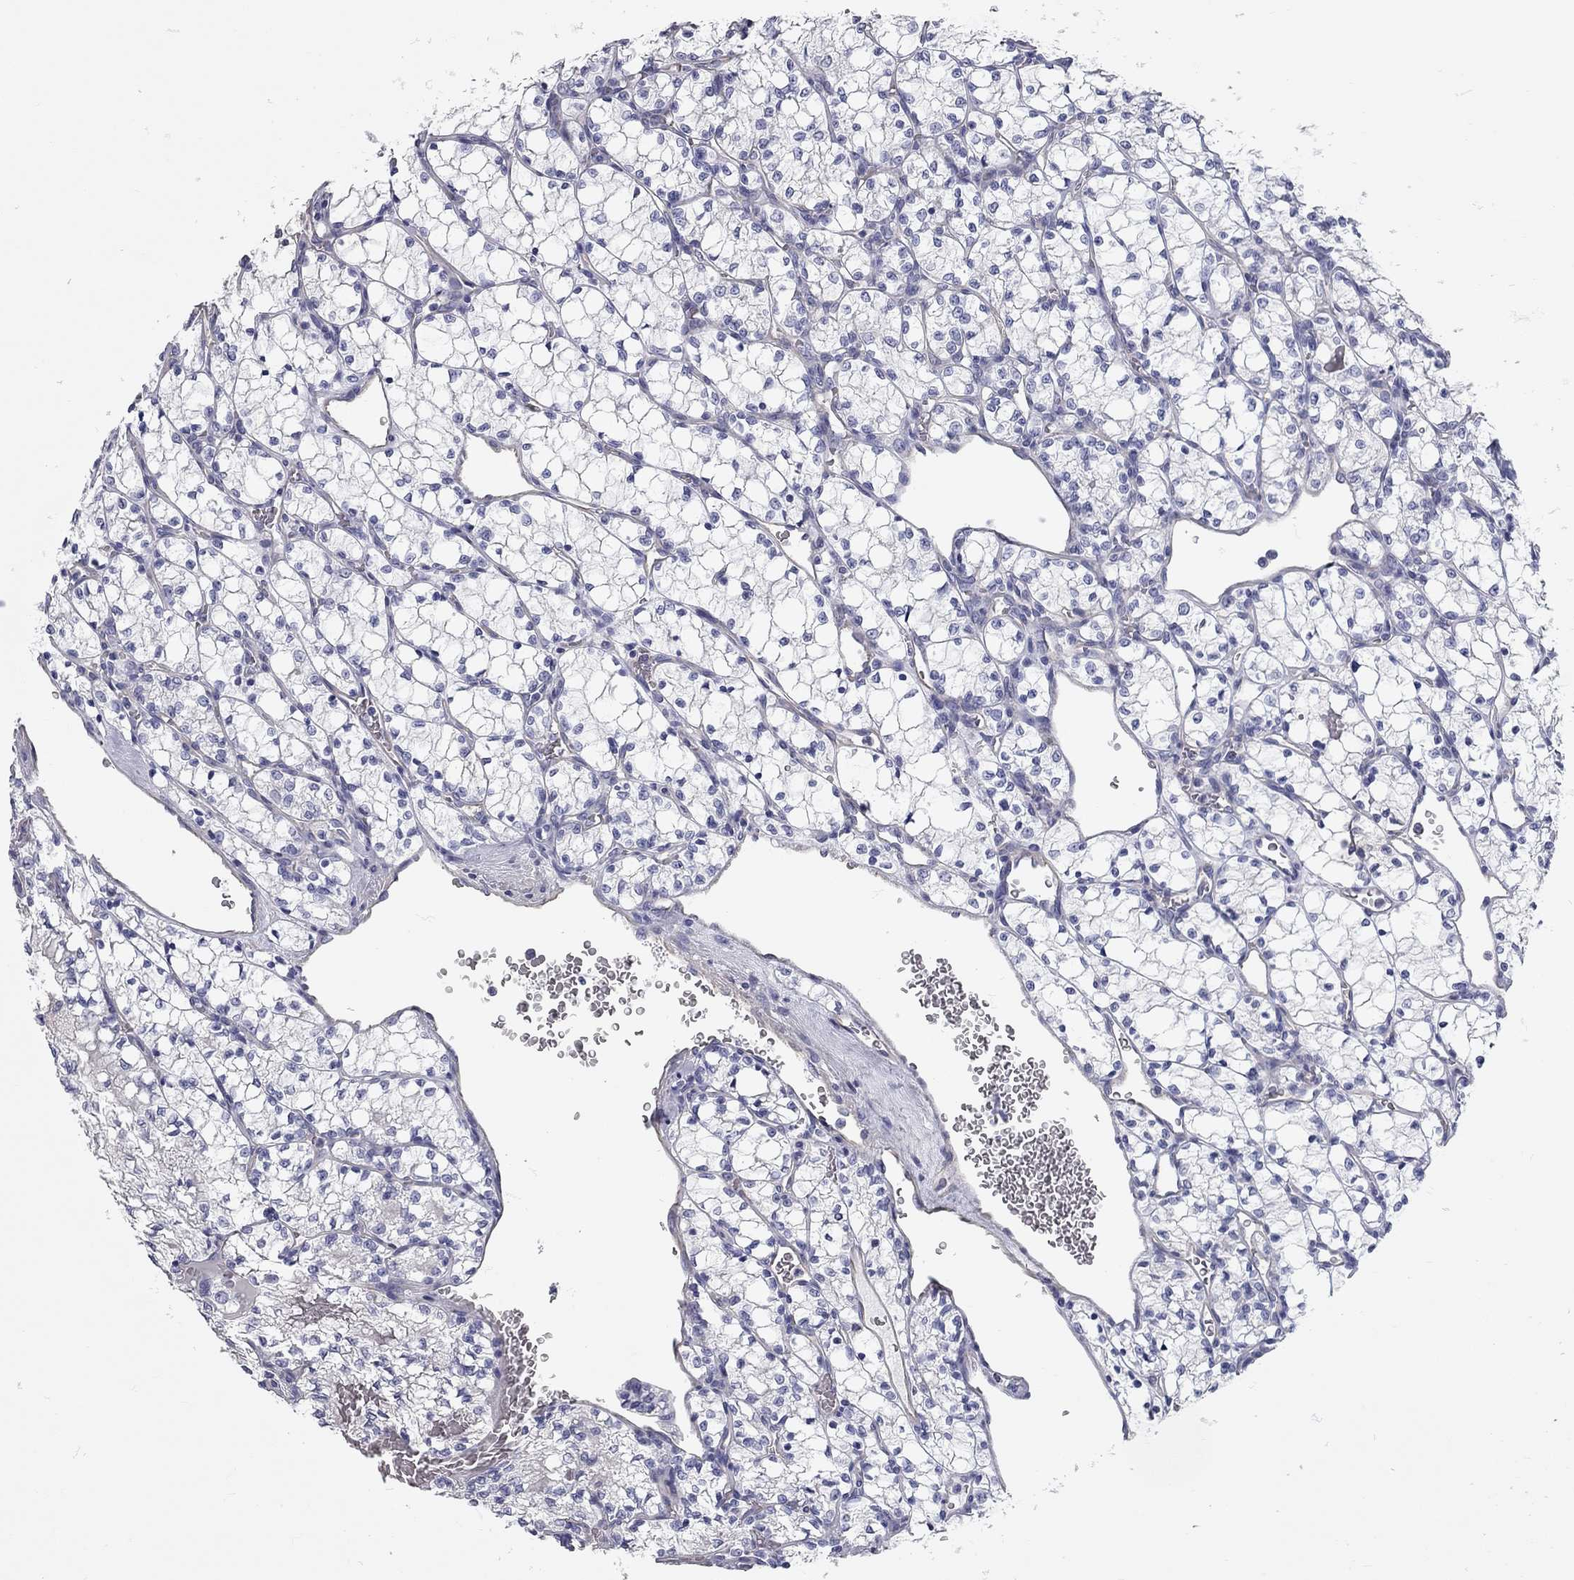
{"staining": {"intensity": "negative", "quantity": "none", "location": "none"}, "tissue": "renal cancer", "cell_type": "Tumor cells", "image_type": "cancer", "snomed": [{"axis": "morphology", "description": "Adenocarcinoma, NOS"}, {"axis": "topography", "description": "Kidney"}], "caption": "Tumor cells show no significant expression in renal adenocarcinoma.", "gene": "C10orf90", "patient": {"sex": "female", "age": 69}}